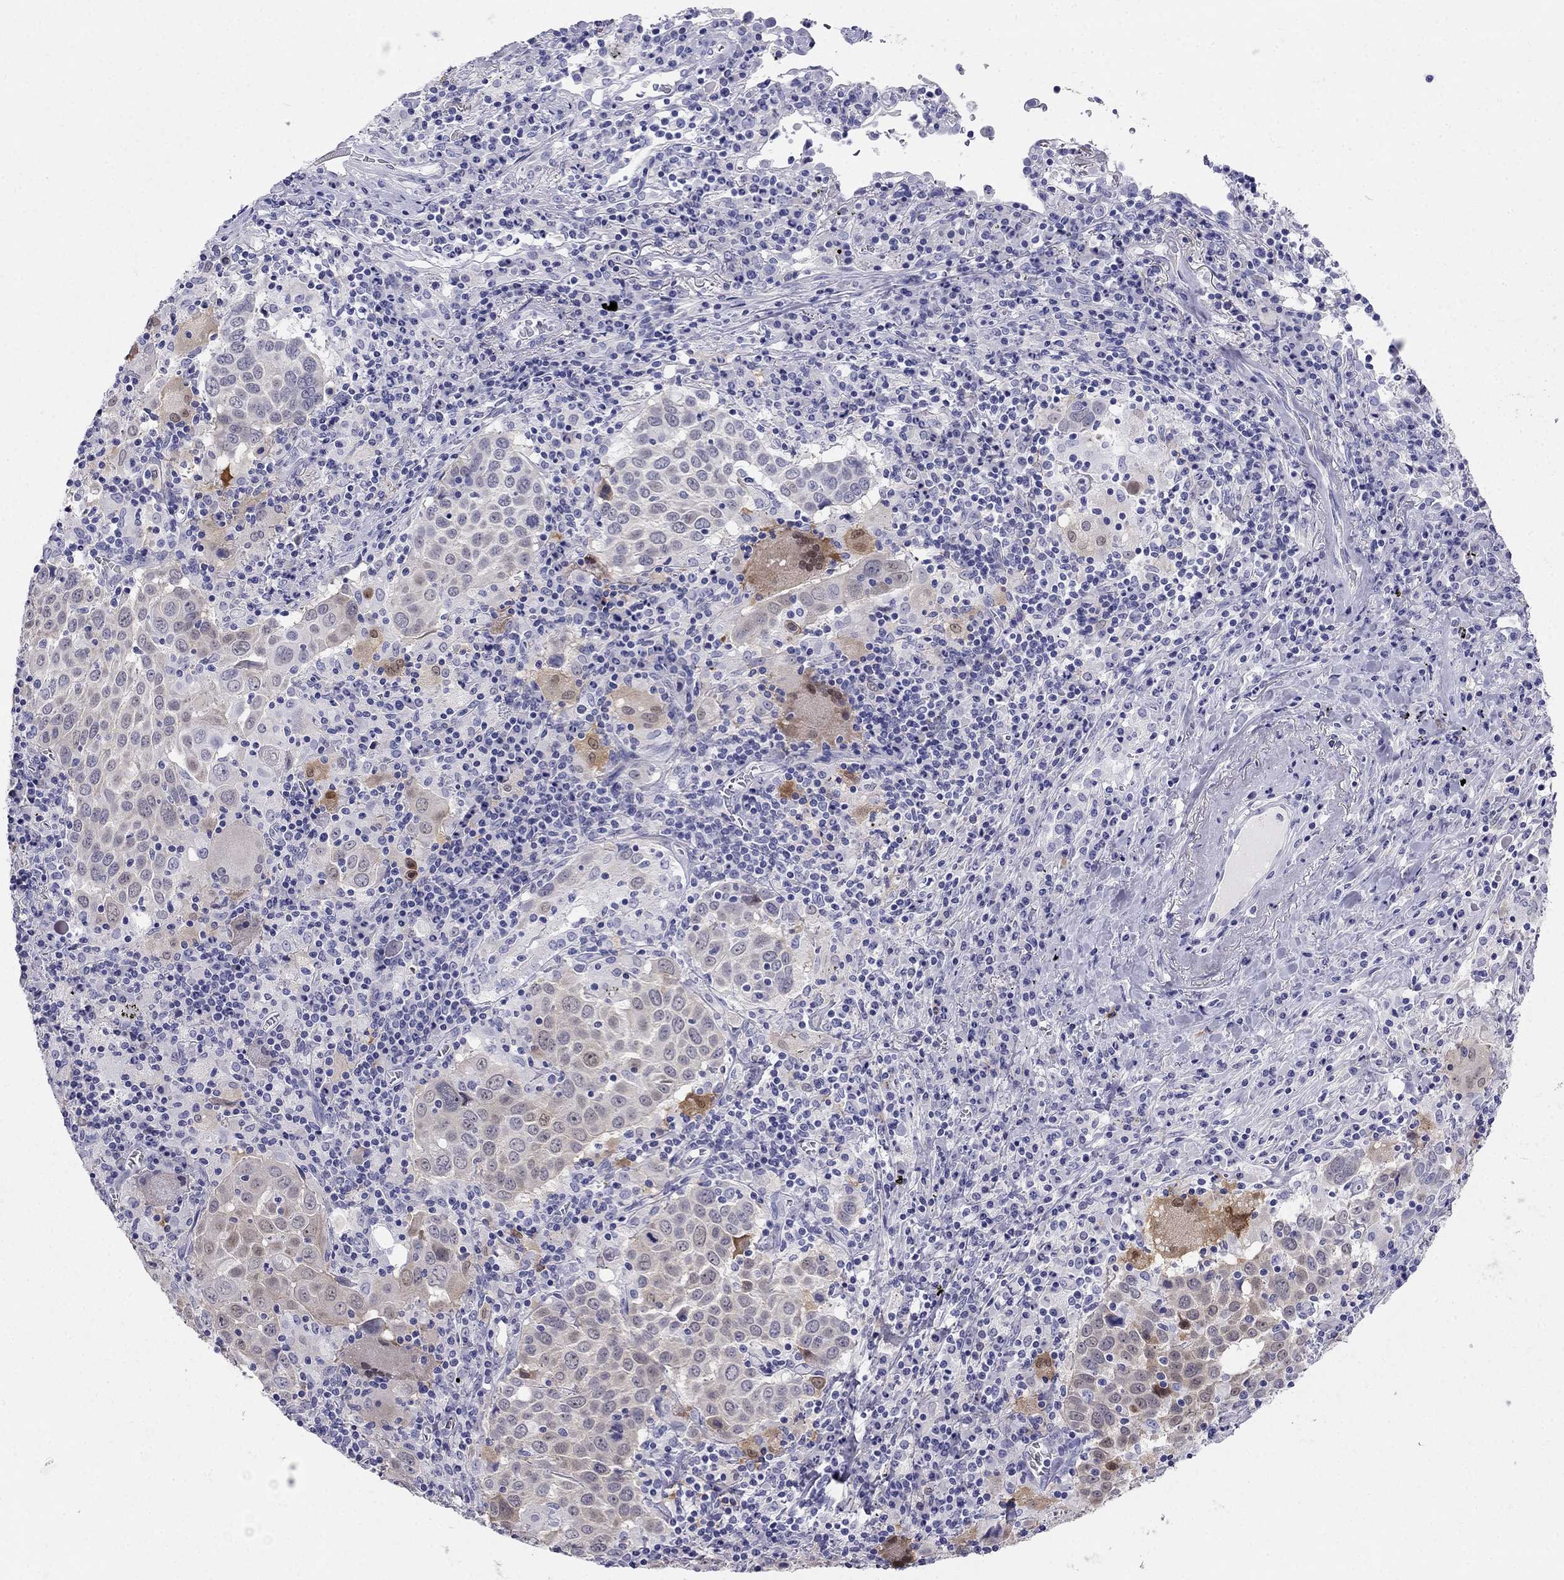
{"staining": {"intensity": "weak", "quantity": "<25%", "location": "cytoplasmic/membranous"}, "tissue": "lung cancer", "cell_type": "Tumor cells", "image_type": "cancer", "snomed": [{"axis": "morphology", "description": "Squamous cell carcinoma, NOS"}, {"axis": "topography", "description": "Lung"}], "caption": "Tumor cells are negative for brown protein staining in lung cancer. (DAB IHC with hematoxylin counter stain).", "gene": "RFLNA", "patient": {"sex": "male", "age": 57}}